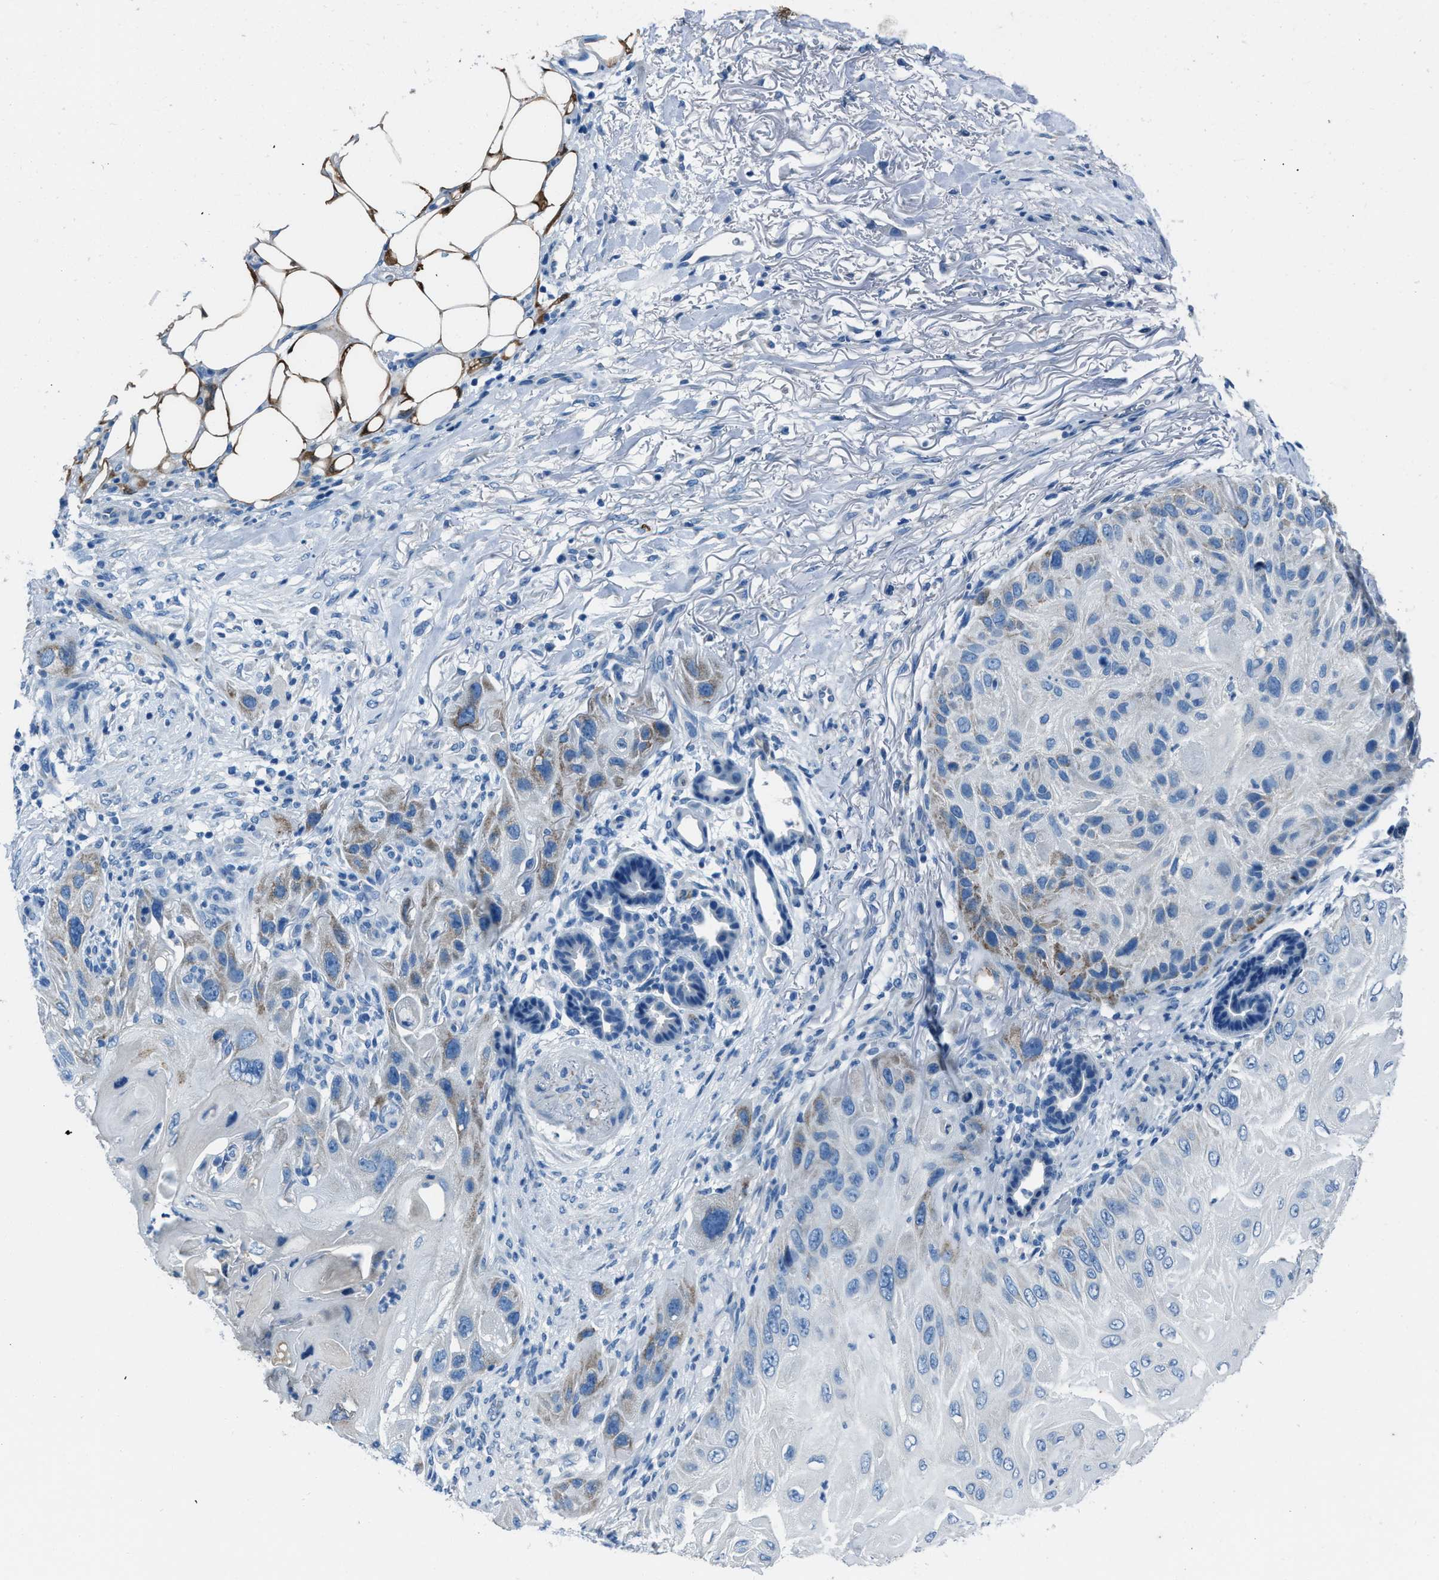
{"staining": {"intensity": "weak", "quantity": "<25%", "location": "cytoplasmic/membranous"}, "tissue": "skin cancer", "cell_type": "Tumor cells", "image_type": "cancer", "snomed": [{"axis": "morphology", "description": "Squamous cell carcinoma, NOS"}, {"axis": "topography", "description": "Skin"}], "caption": "Tumor cells are negative for brown protein staining in skin cancer (squamous cell carcinoma).", "gene": "AMACR", "patient": {"sex": "female", "age": 77}}